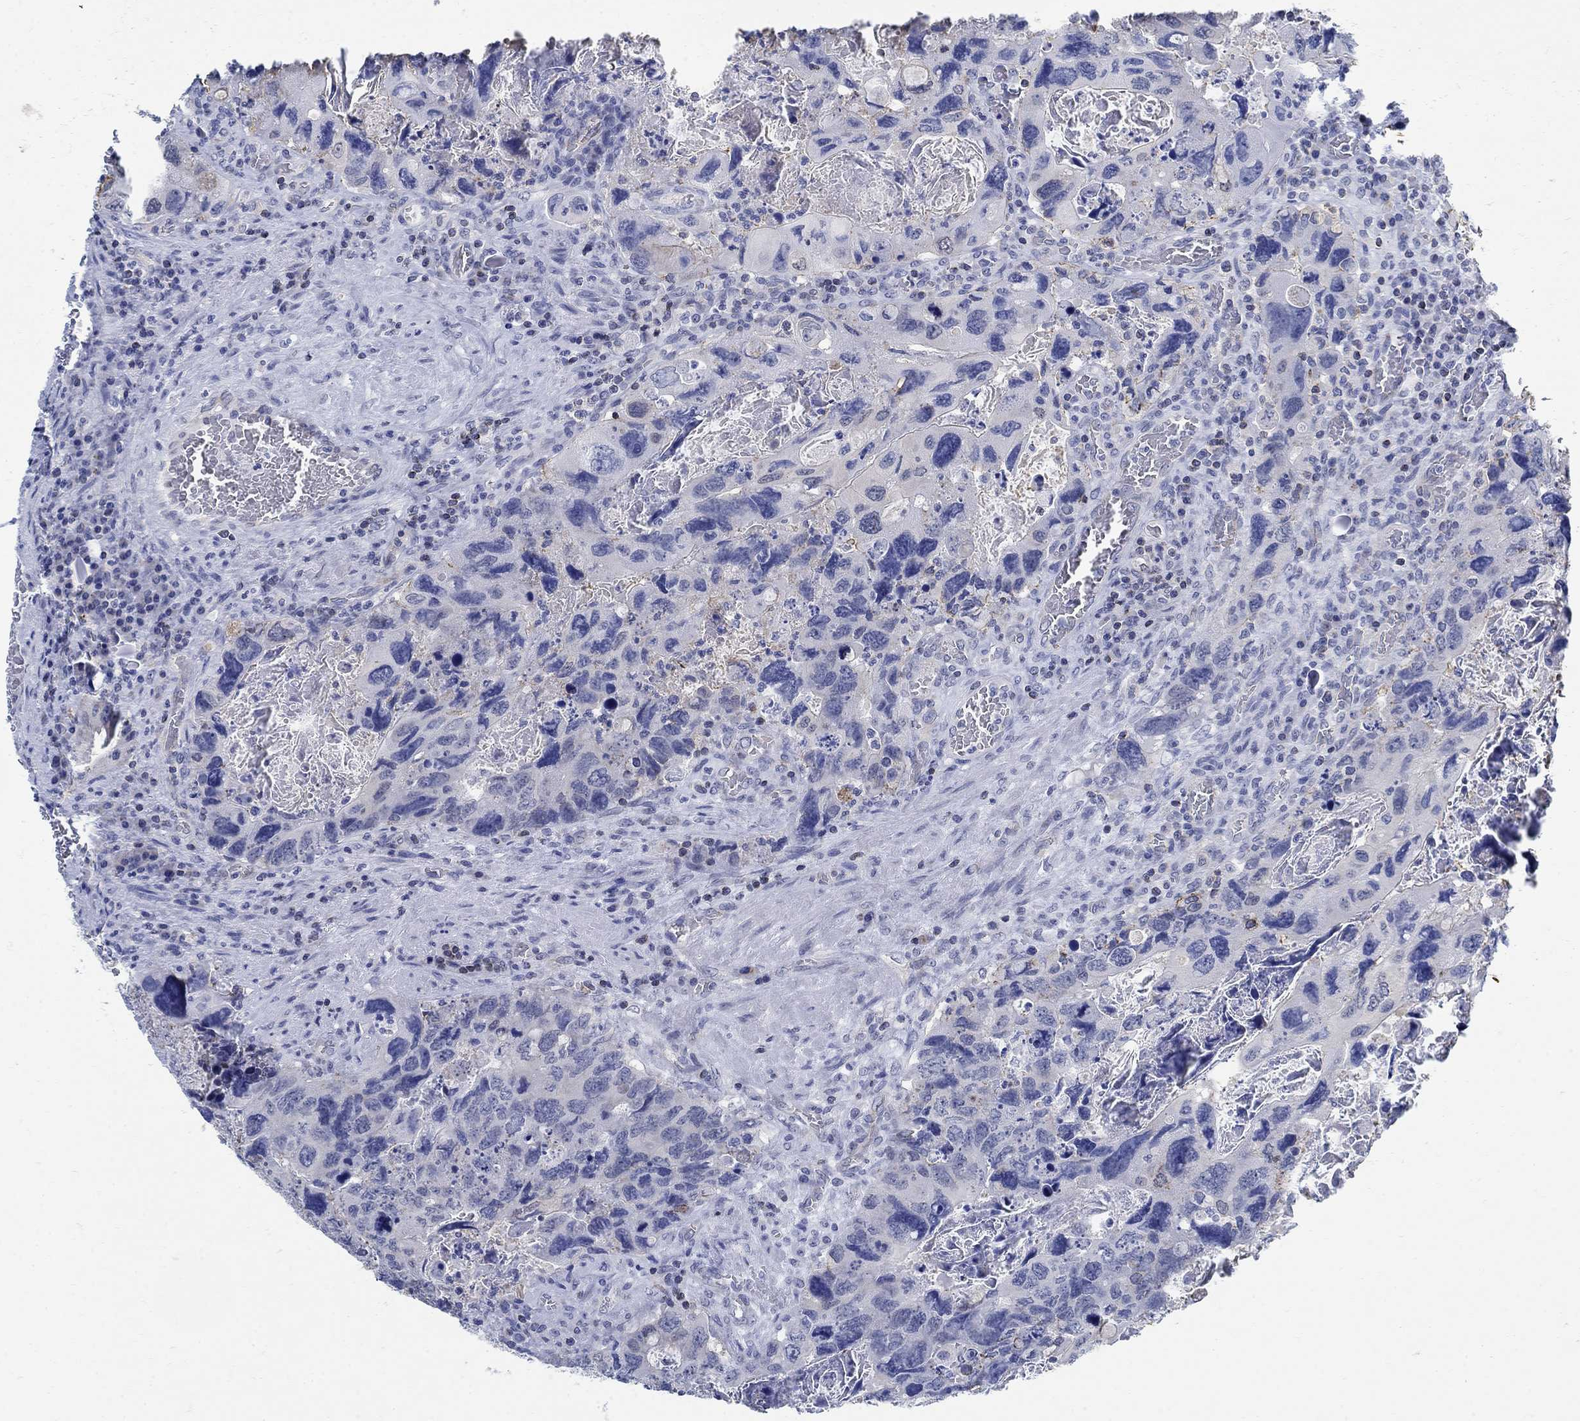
{"staining": {"intensity": "negative", "quantity": "none", "location": "none"}, "tissue": "colorectal cancer", "cell_type": "Tumor cells", "image_type": "cancer", "snomed": [{"axis": "morphology", "description": "Adenocarcinoma, NOS"}, {"axis": "topography", "description": "Rectum"}], "caption": "Tumor cells show no significant staining in colorectal cancer.", "gene": "PHF21B", "patient": {"sex": "male", "age": 62}}